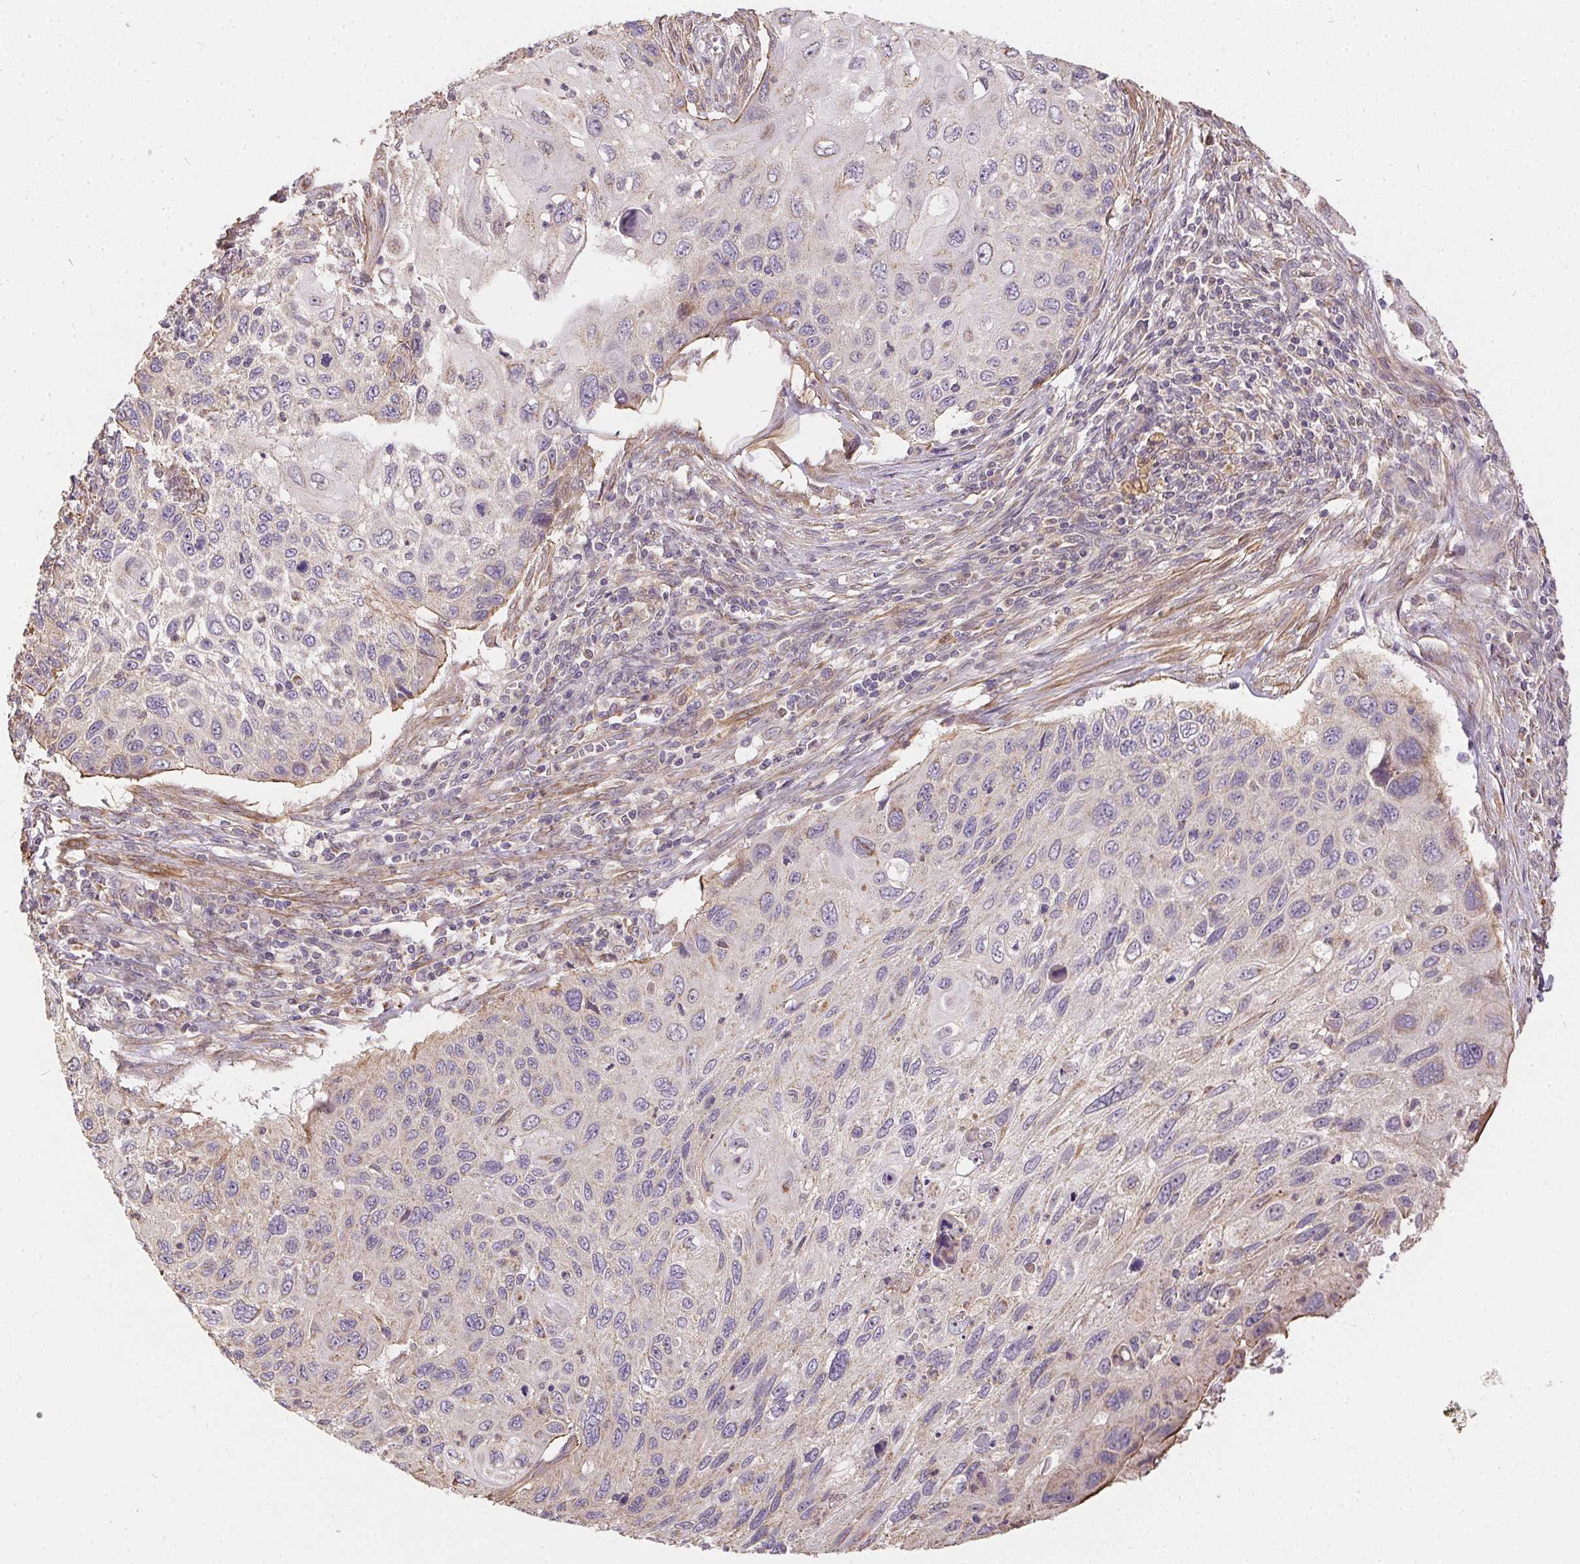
{"staining": {"intensity": "weak", "quantity": "<25%", "location": "cytoplasmic/membranous"}, "tissue": "cervical cancer", "cell_type": "Tumor cells", "image_type": "cancer", "snomed": [{"axis": "morphology", "description": "Squamous cell carcinoma, NOS"}, {"axis": "topography", "description": "Cervix"}], "caption": "Tumor cells show no significant staining in cervical cancer (squamous cell carcinoma). Brightfield microscopy of IHC stained with DAB (3,3'-diaminobenzidine) (brown) and hematoxylin (blue), captured at high magnification.", "gene": "REV3L", "patient": {"sex": "female", "age": 70}}